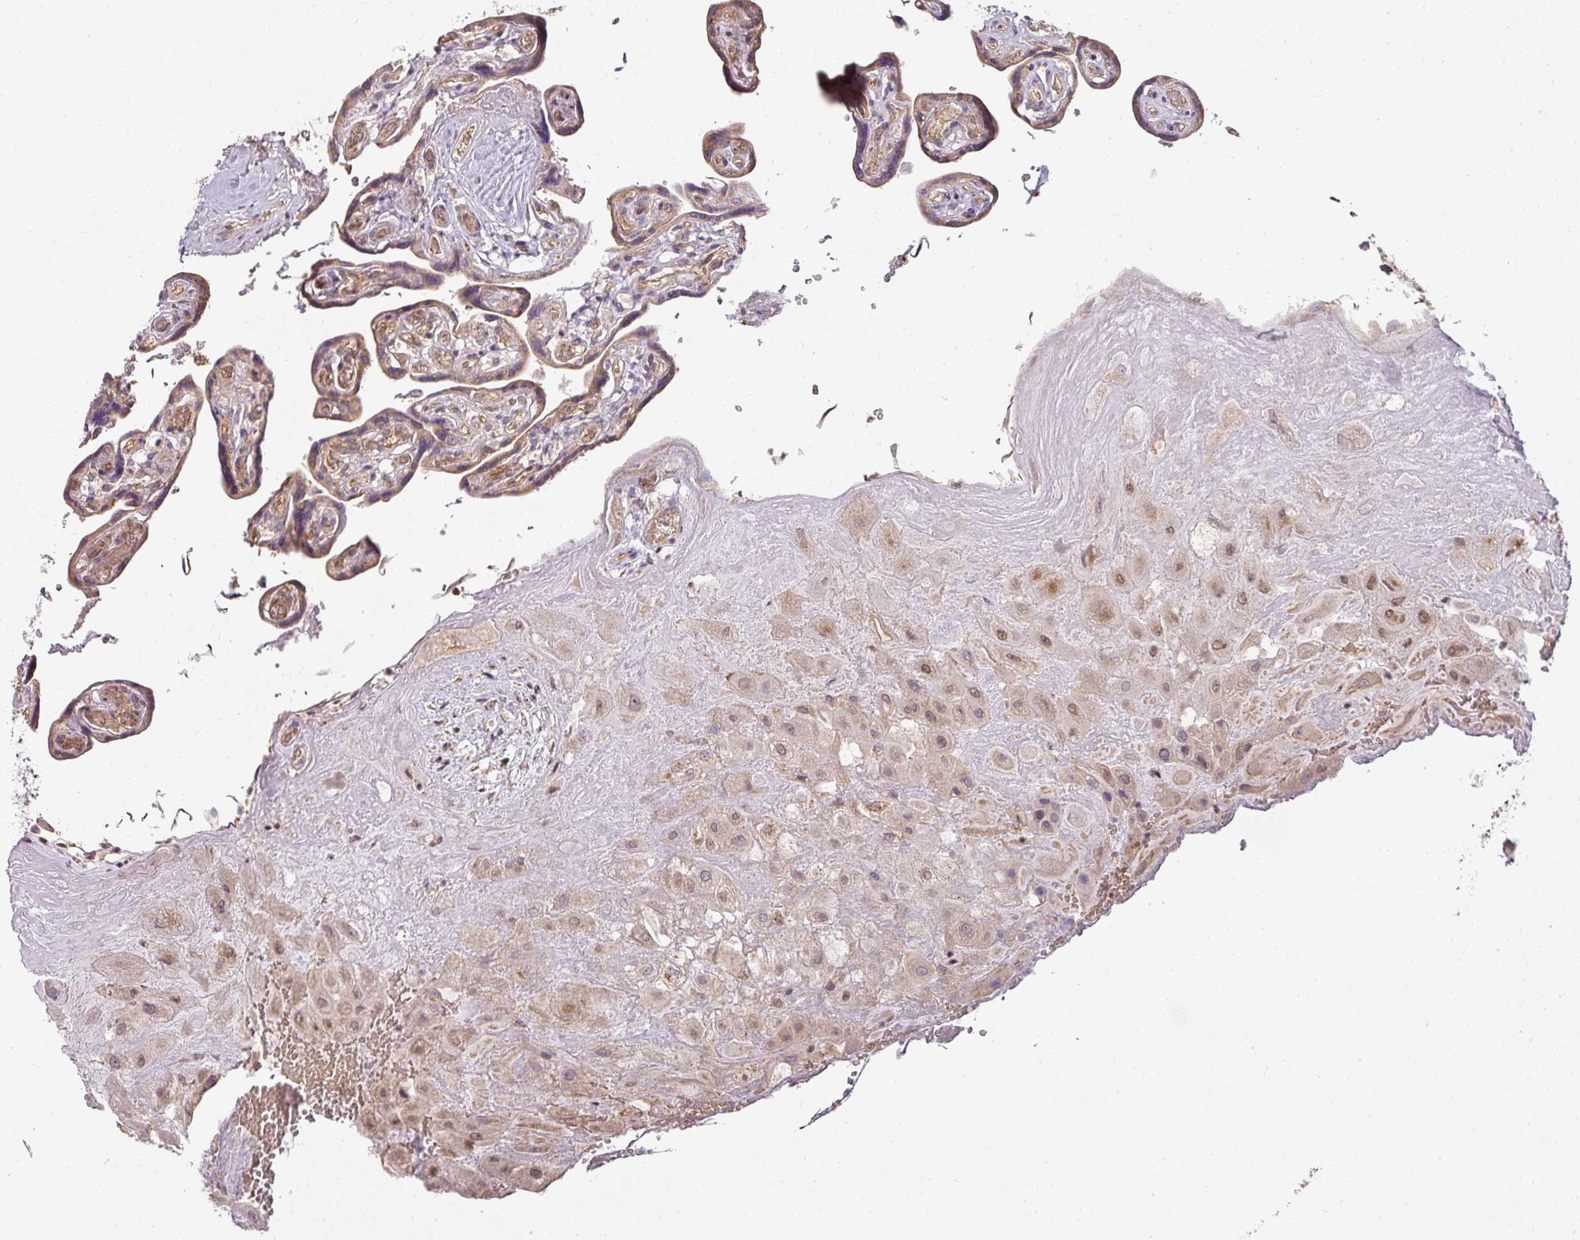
{"staining": {"intensity": "weak", "quantity": ">75%", "location": "cytoplasmic/membranous,nuclear"}, "tissue": "placenta", "cell_type": "Decidual cells", "image_type": "normal", "snomed": [{"axis": "morphology", "description": "Normal tissue, NOS"}, {"axis": "topography", "description": "Placenta"}], "caption": "Immunohistochemistry (IHC) photomicrograph of normal placenta: human placenta stained using immunohistochemistry (IHC) shows low levels of weak protein expression localized specifically in the cytoplasmic/membranous,nuclear of decidual cells, appearing as a cytoplasmic/membranous,nuclear brown color.", "gene": "MYOM2", "patient": {"sex": "female", "age": 32}}